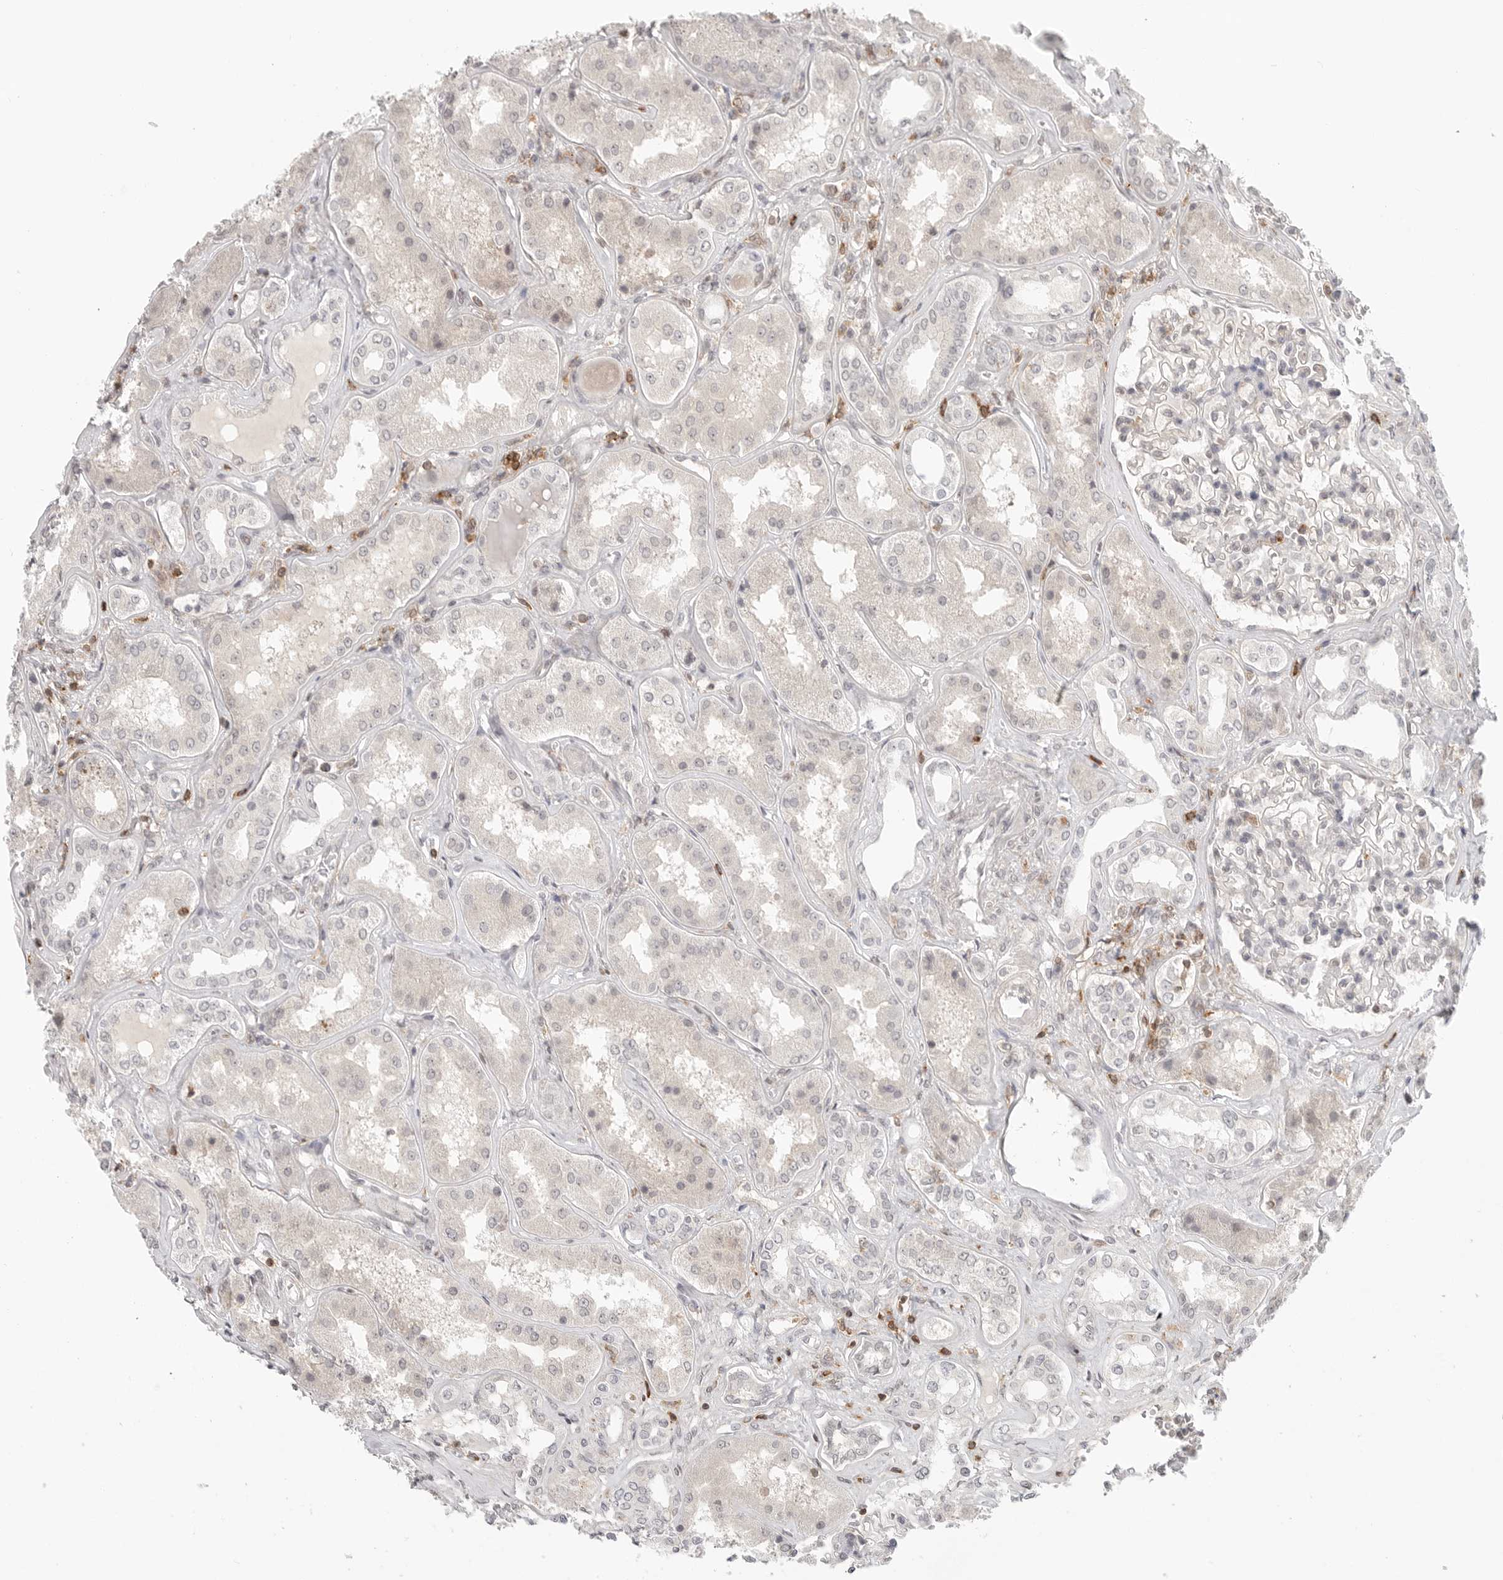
{"staining": {"intensity": "weak", "quantity": "<25%", "location": "cytoplasmic/membranous"}, "tissue": "kidney", "cell_type": "Cells in glomeruli", "image_type": "normal", "snomed": [{"axis": "morphology", "description": "Normal tissue, NOS"}, {"axis": "topography", "description": "Kidney"}], "caption": "Micrograph shows no significant protein positivity in cells in glomeruli of normal kidney. (Stains: DAB (3,3'-diaminobenzidine) immunohistochemistry with hematoxylin counter stain, Microscopy: brightfield microscopy at high magnification).", "gene": "SH3KBP1", "patient": {"sex": "female", "age": 56}}